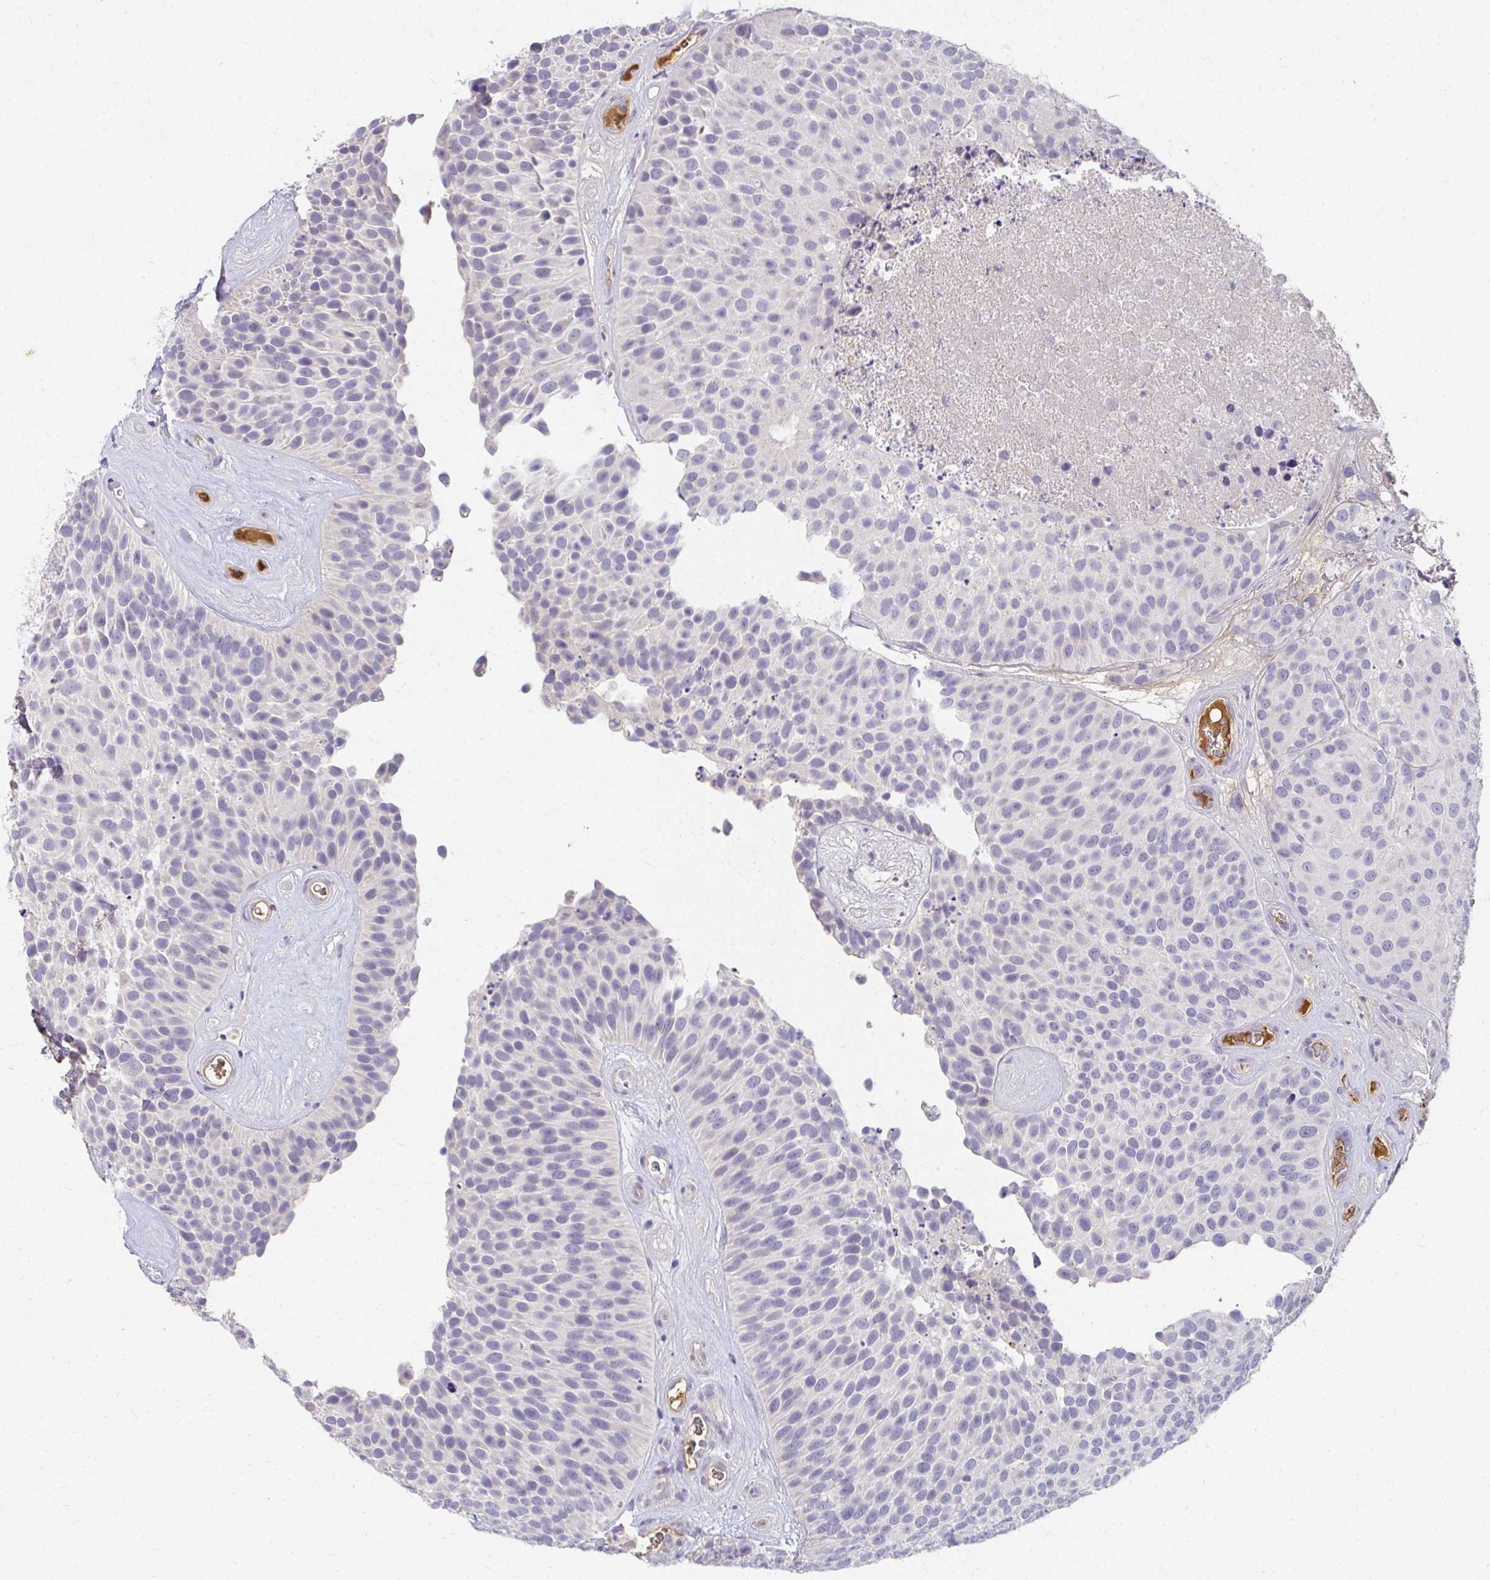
{"staining": {"intensity": "negative", "quantity": "none", "location": "none"}, "tissue": "urothelial cancer", "cell_type": "Tumor cells", "image_type": "cancer", "snomed": [{"axis": "morphology", "description": "Urothelial carcinoma, Low grade"}, {"axis": "topography", "description": "Urinary bladder"}], "caption": "High magnification brightfield microscopy of urothelial cancer stained with DAB (3,3'-diaminobenzidine) (brown) and counterstained with hematoxylin (blue): tumor cells show no significant expression.", "gene": "LOXL4", "patient": {"sex": "male", "age": 76}}